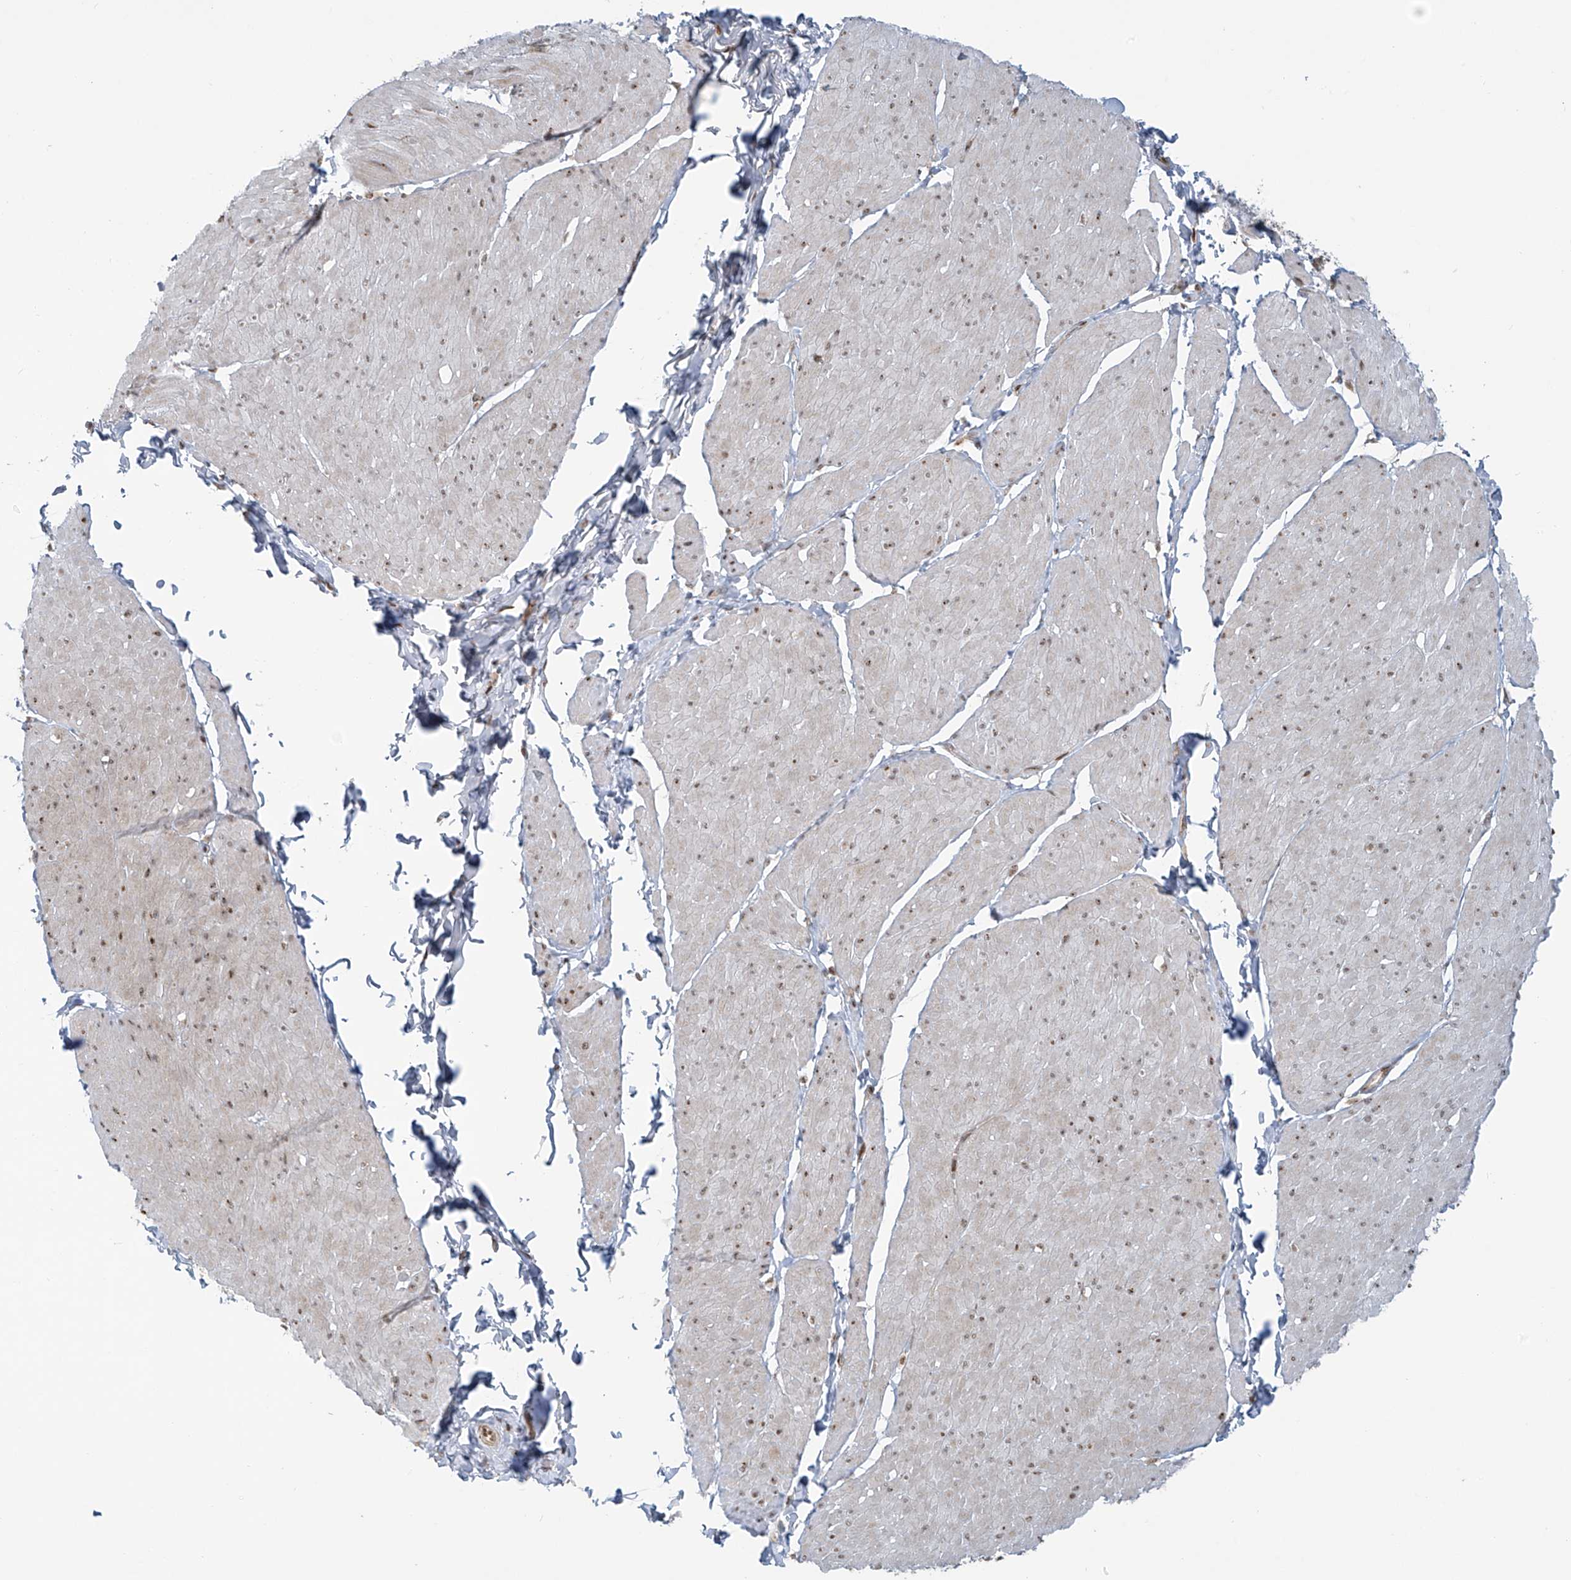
{"staining": {"intensity": "moderate", "quantity": ">75%", "location": "nuclear"}, "tissue": "smooth muscle", "cell_type": "Smooth muscle cells", "image_type": "normal", "snomed": [{"axis": "morphology", "description": "Urothelial carcinoma, High grade"}, {"axis": "topography", "description": "Urinary bladder"}], "caption": "Moderate nuclear protein expression is seen in approximately >75% of smooth muscle cells in smooth muscle. (DAB = brown stain, brightfield microscopy at high magnification).", "gene": "VMP1", "patient": {"sex": "male", "age": 46}}